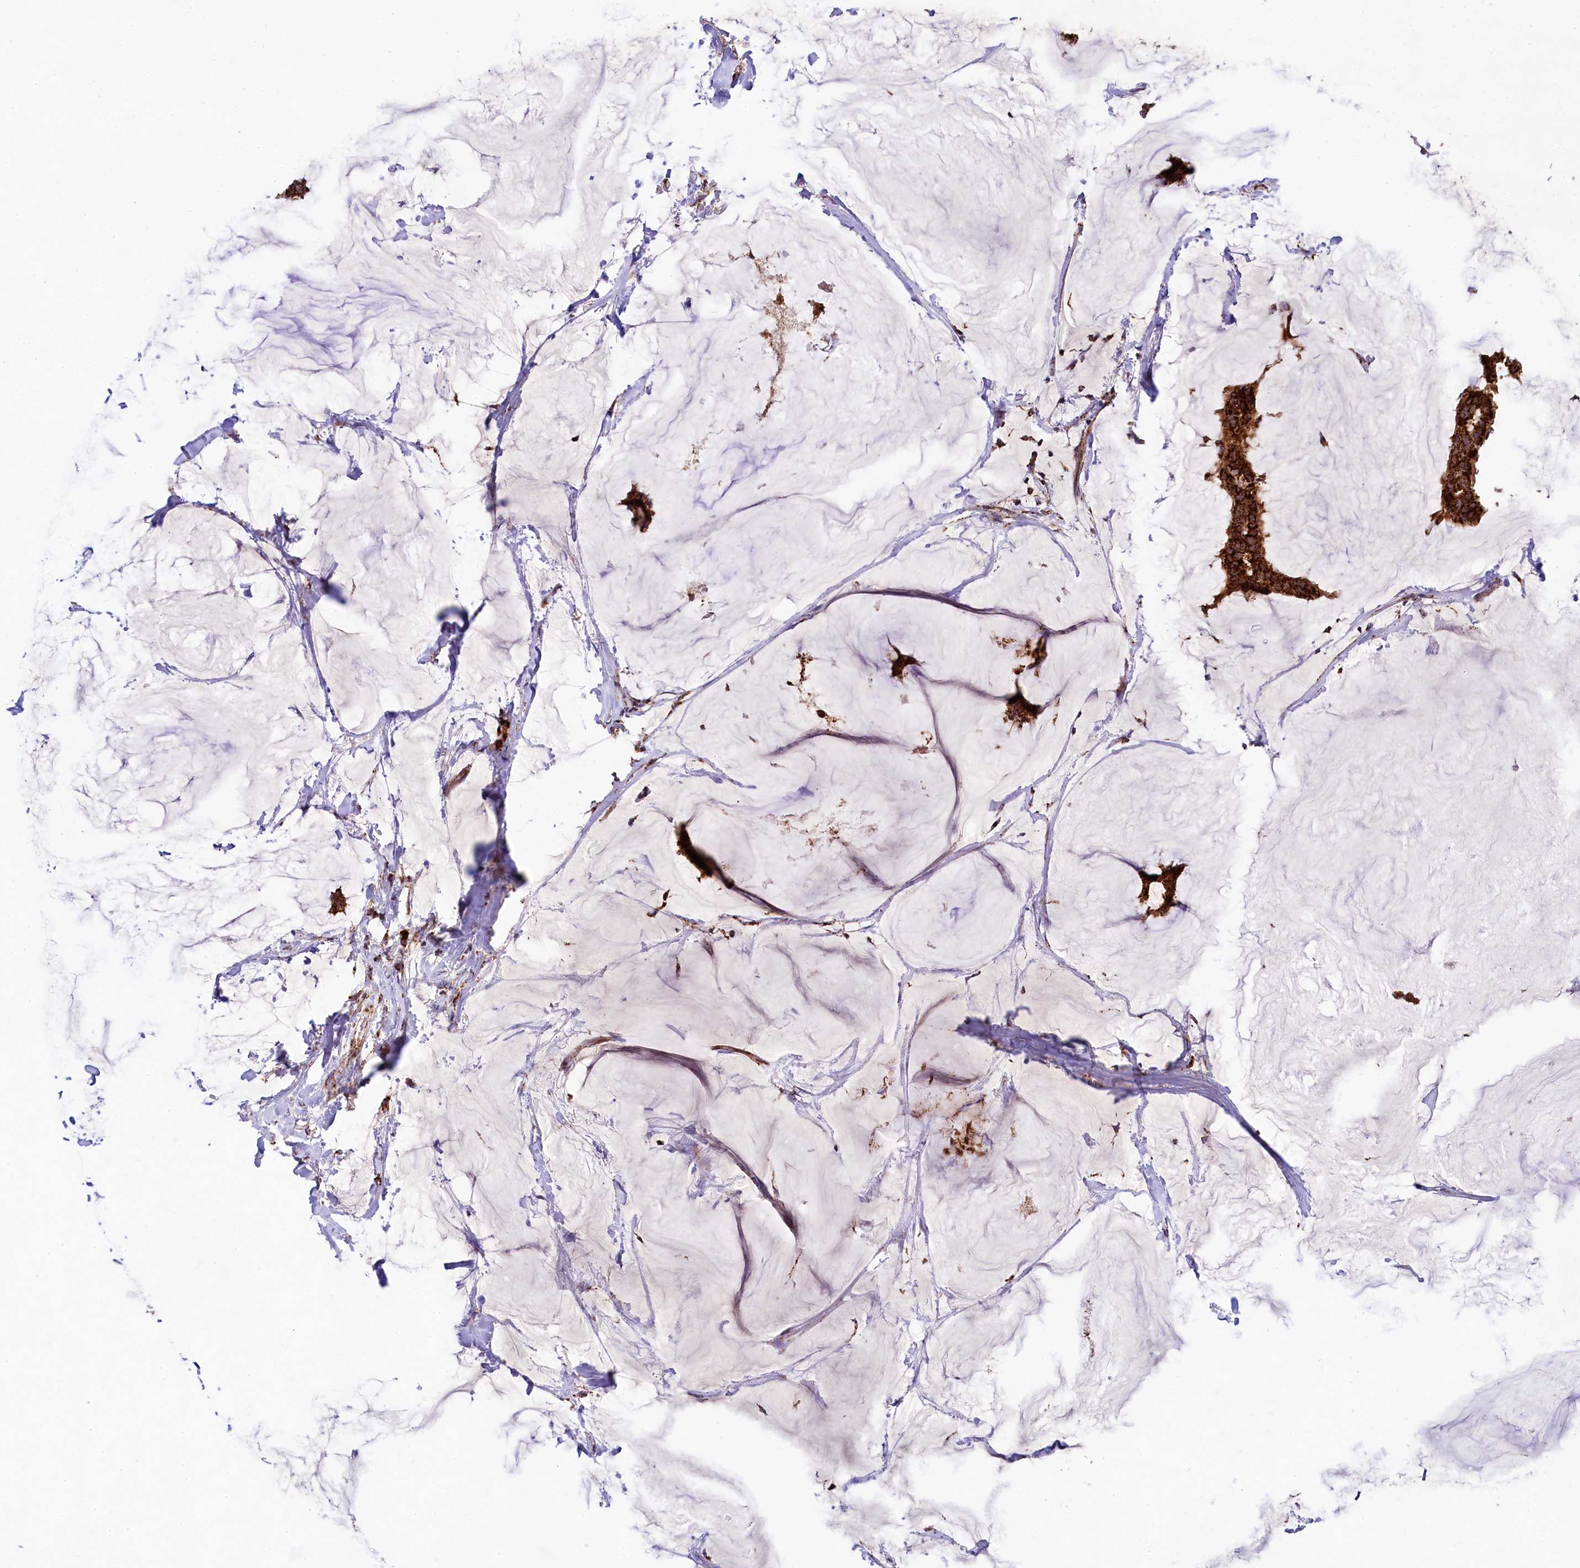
{"staining": {"intensity": "strong", "quantity": ">75%", "location": "cytoplasmic/membranous"}, "tissue": "breast cancer", "cell_type": "Tumor cells", "image_type": "cancer", "snomed": [{"axis": "morphology", "description": "Duct carcinoma"}, {"axis": "topography", "description": "Breast"}], "caption": "Immunohistochemical staining of breast cancer demonstrates high levels of strong cytoplasmic/membranous expression in about >75% of tumor cells.", "gene": "CLYBL", "patient": {"sex": "female", "age": 93}}